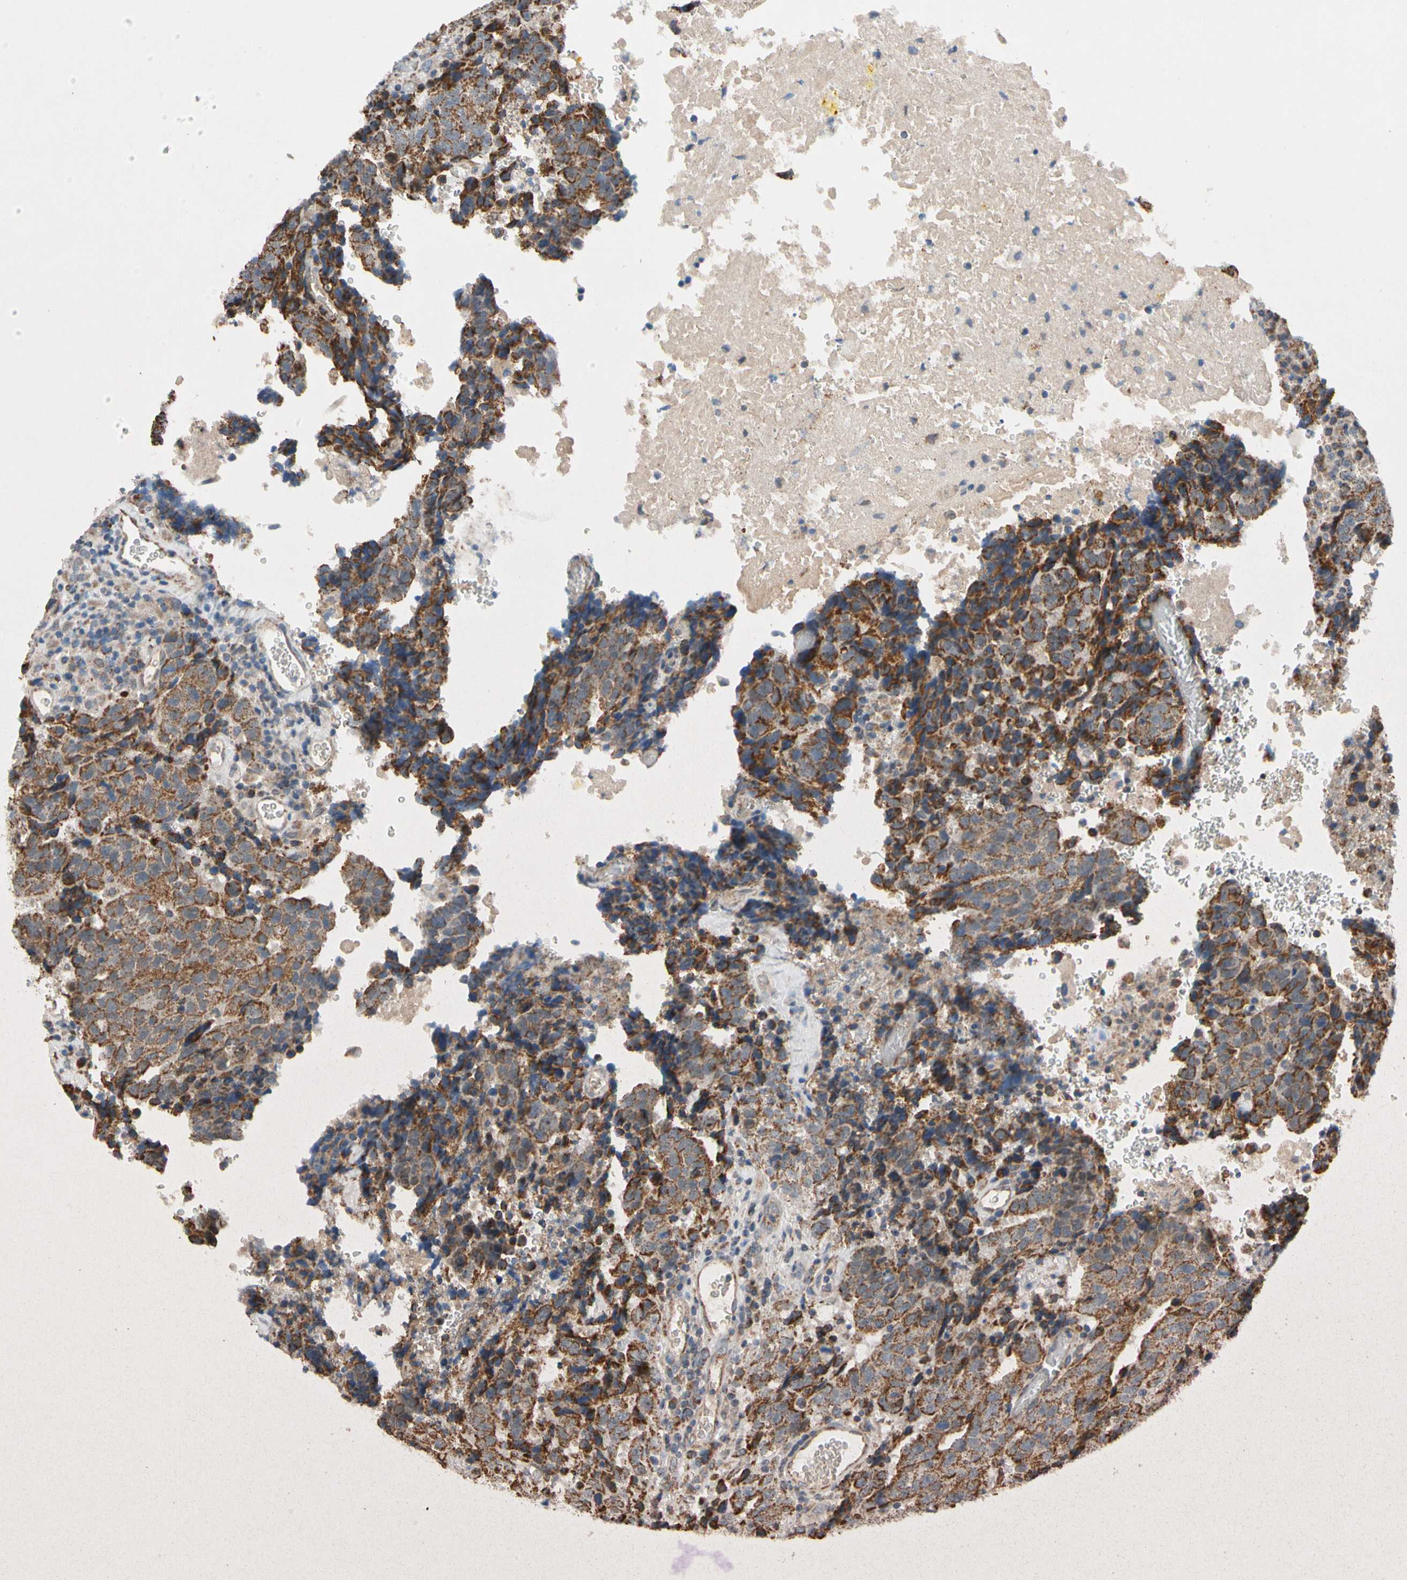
{"staining": {"intensity": "strong", "quantity": ">75%", "location": "cytoplasmic/membranous"}, "tissue": "testis cancer", "cell_type": "Tumor cells", "image_type": "cancer", "snomed": [{"axis": "morphology", "description": "Necrosis, NOS"}, {"axis": "morphology", "description": "Carcinoma, Embryonal, NOS"}, {"axis": "topography", "description": "Testis"}], "caption": "The histopathology image exhibits immunohistochemical staining of embryonal carcinoma (testis). There is strong cytoplasmic/membranous expression is seen in approximately >75% of tumor cells.", "gene": "KHDC4", "patient": {"sex": "male", "age": 19}}